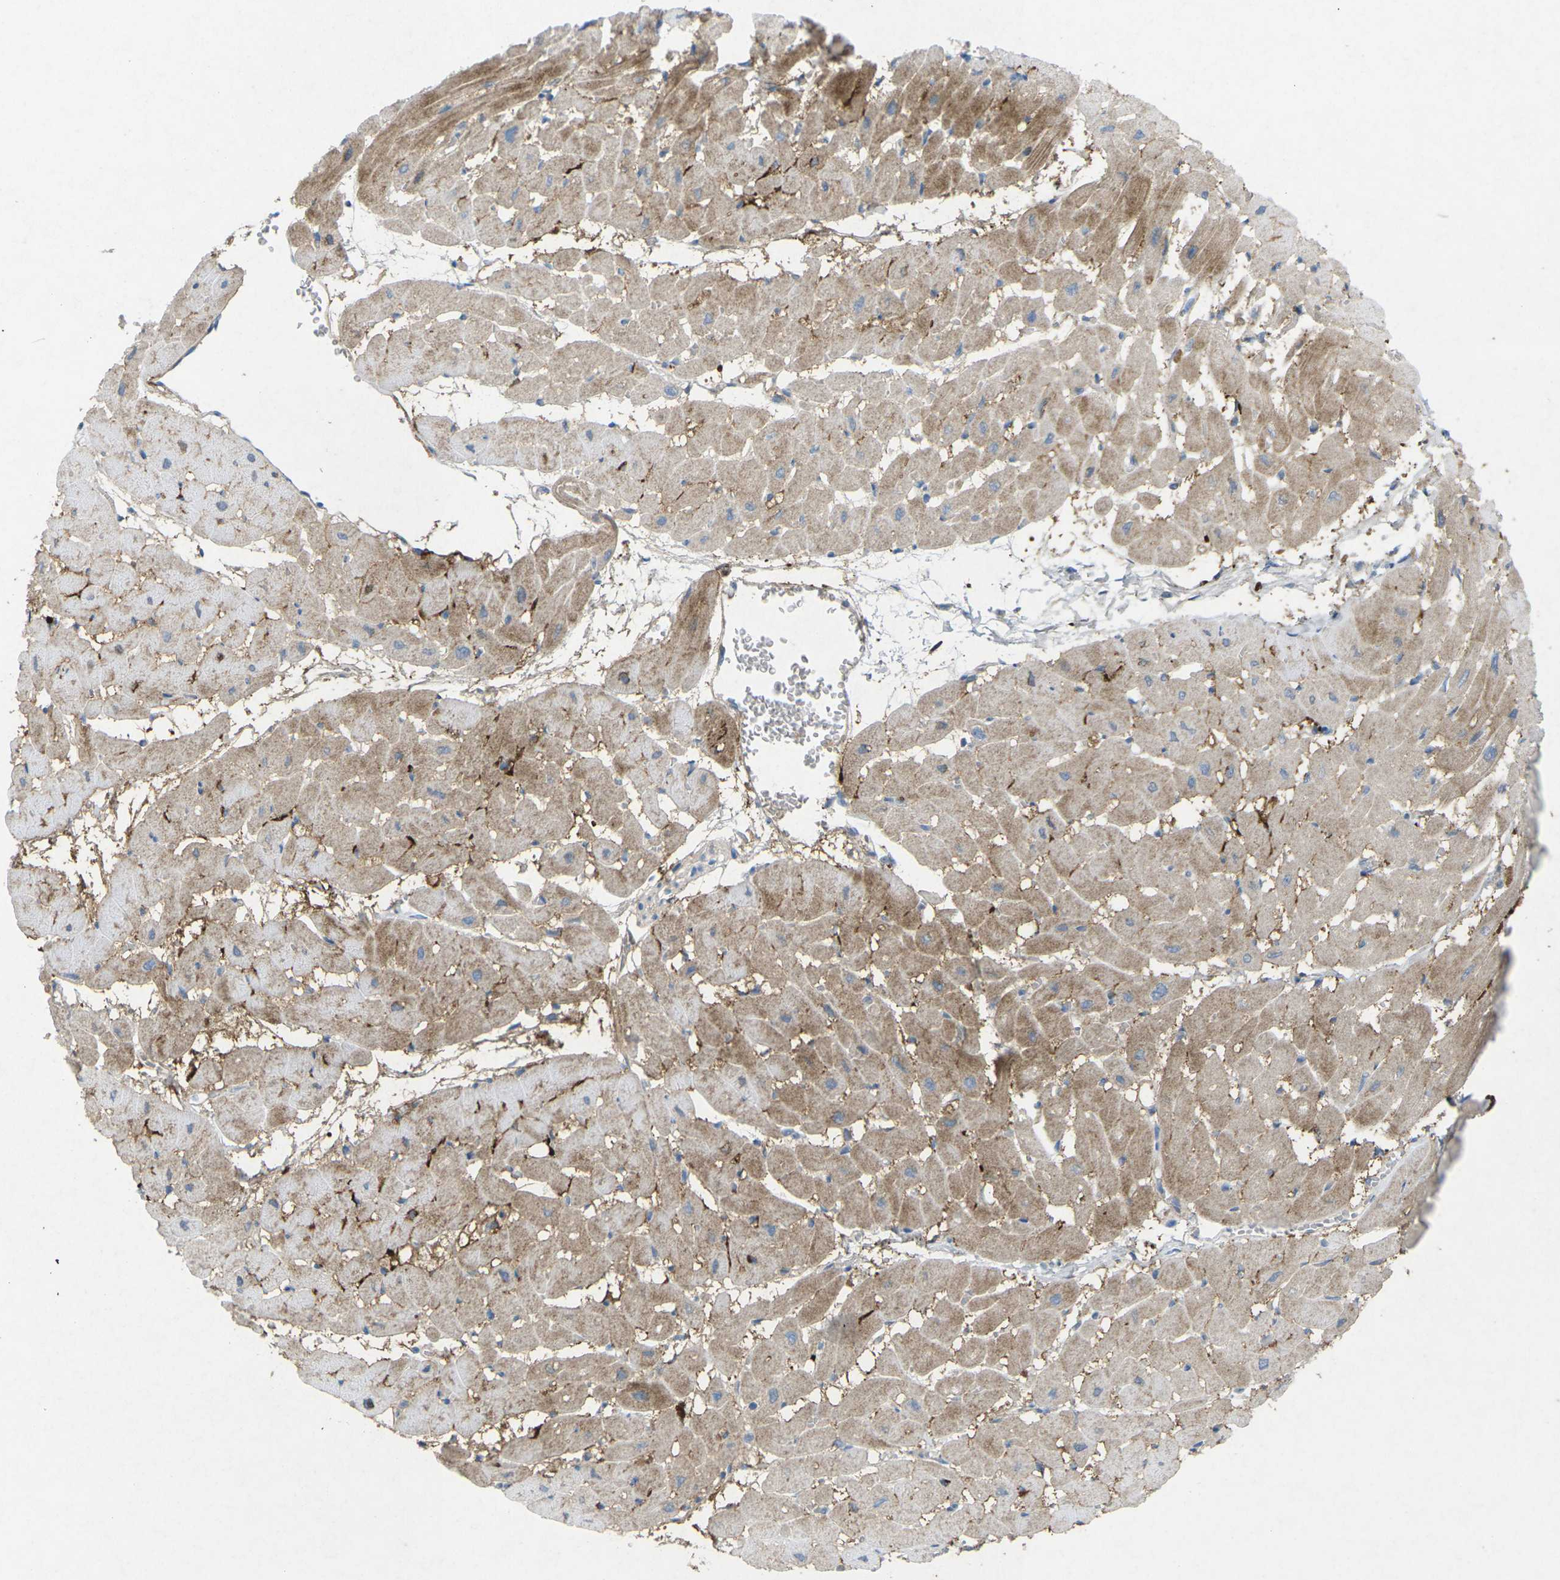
{"staining": {"intensity": "weak", "quantity": ">75%", "location": "cytoplasmic/membranous"}, "tissue": "heart muscle", "cell_type": "Cardiomyocytes", "image_type": "normal", "snomed": [{"axis": "morphology", "description": "Normal tissue, NOS"}, {"axis": "topography", "description": "Heart"}], "caption": "A brown stain shows weak cytoplasmic/membranous positivity of a protein in cardiomyocytes of normal heart muscle. (IHC, brightfield microscopy, high magnification).", "gene": "STK11", "patient": {"sex": "male", "age": 45}}